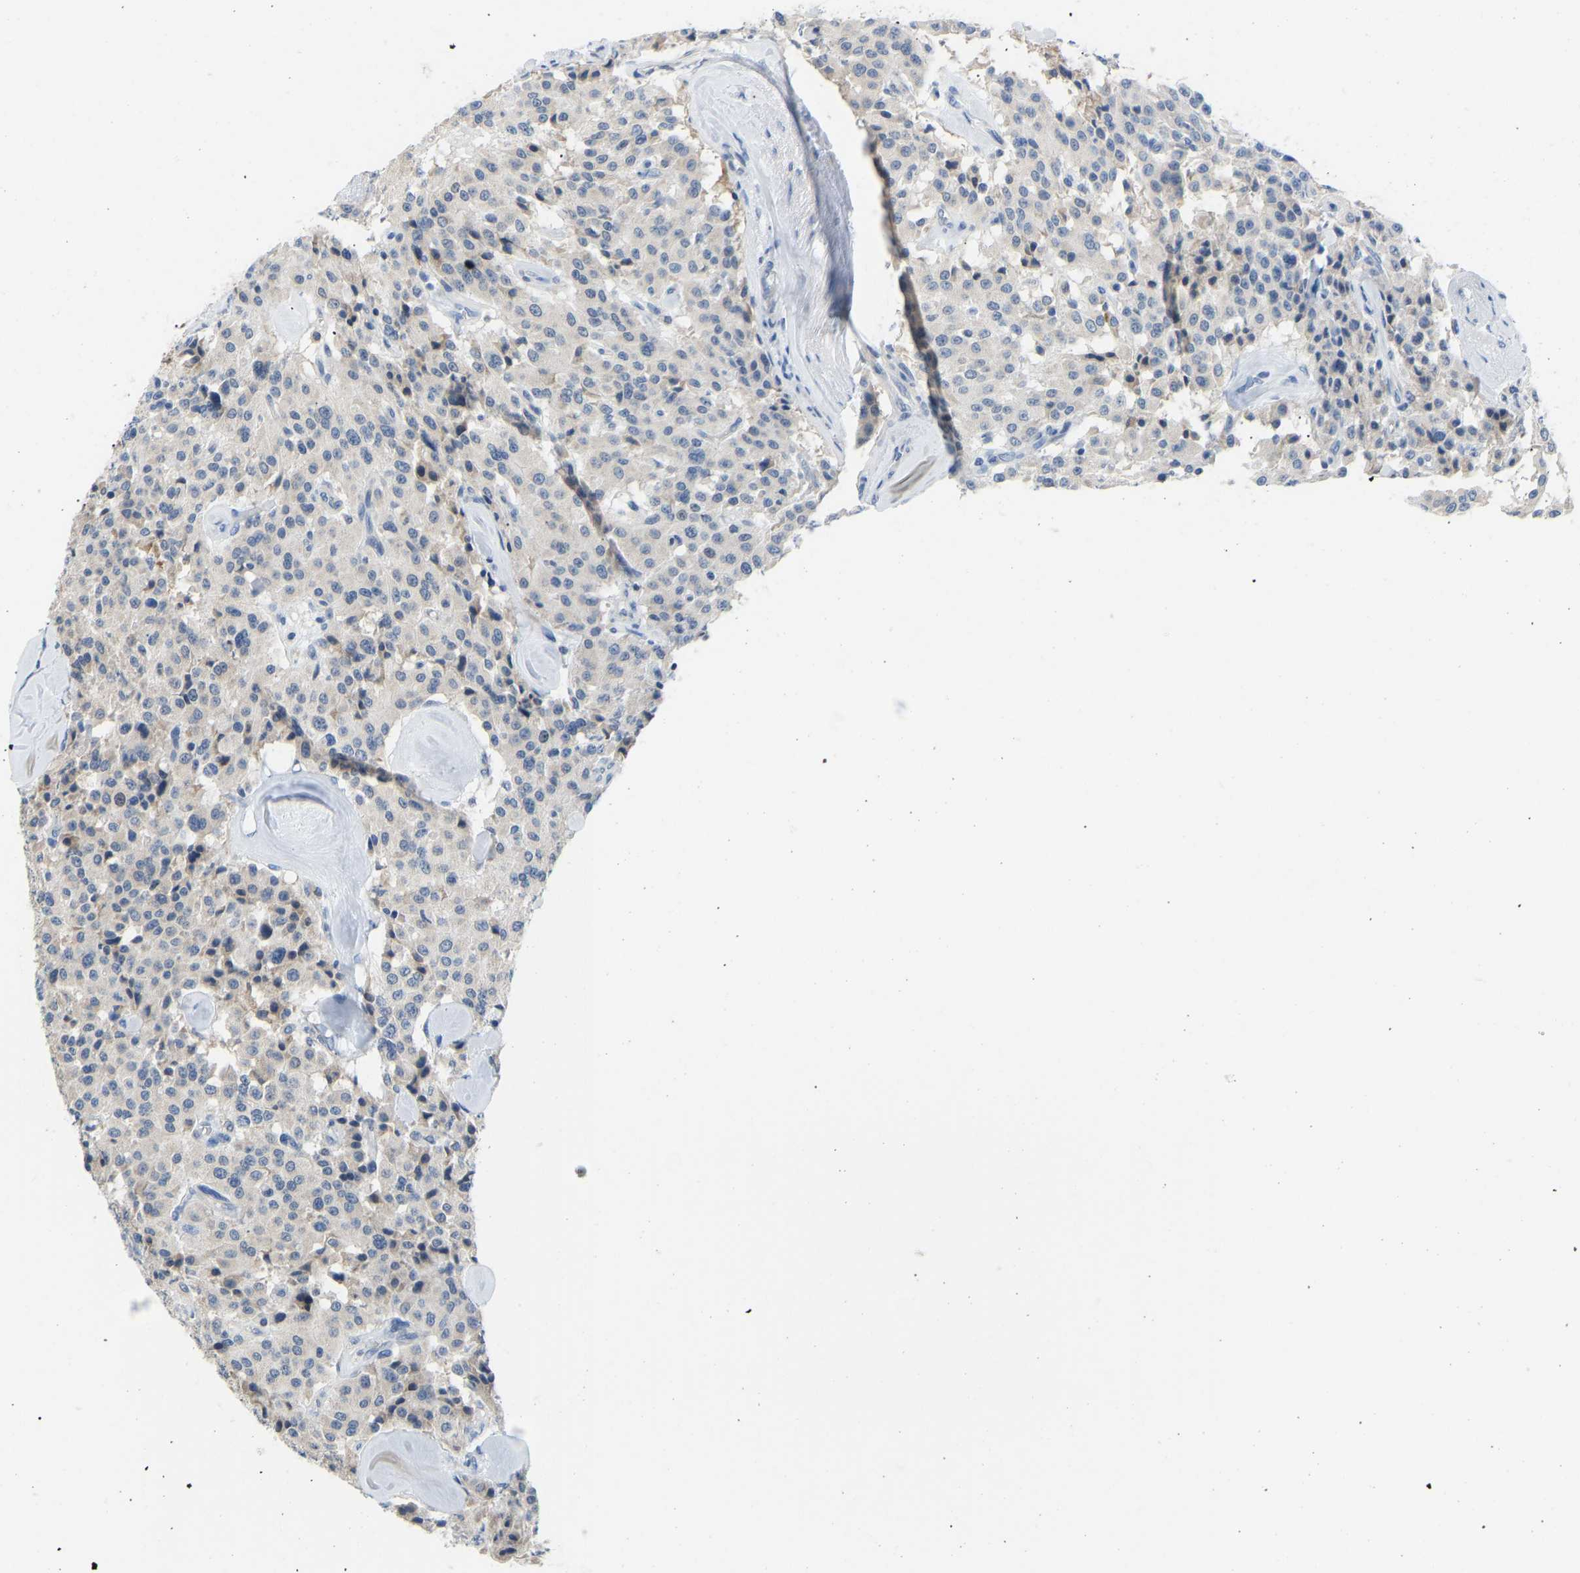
{"staining": {"intensity": "negative", "quantity": "none", "location": "none"}, "tissue": "carcinoid", "cell_type": "Tumor cells", "image_type": "cancer", "snomed": [{"axis": "morphology", "description": "Carcinoid, malignant, NOS"}, {"axis": "topography", "description": "Lung"}], "caption": "Tumor cells show no significant protein staining in carcinoid.", "gene": "VRK1", "patient": {"sex": "male", "age": 30}}